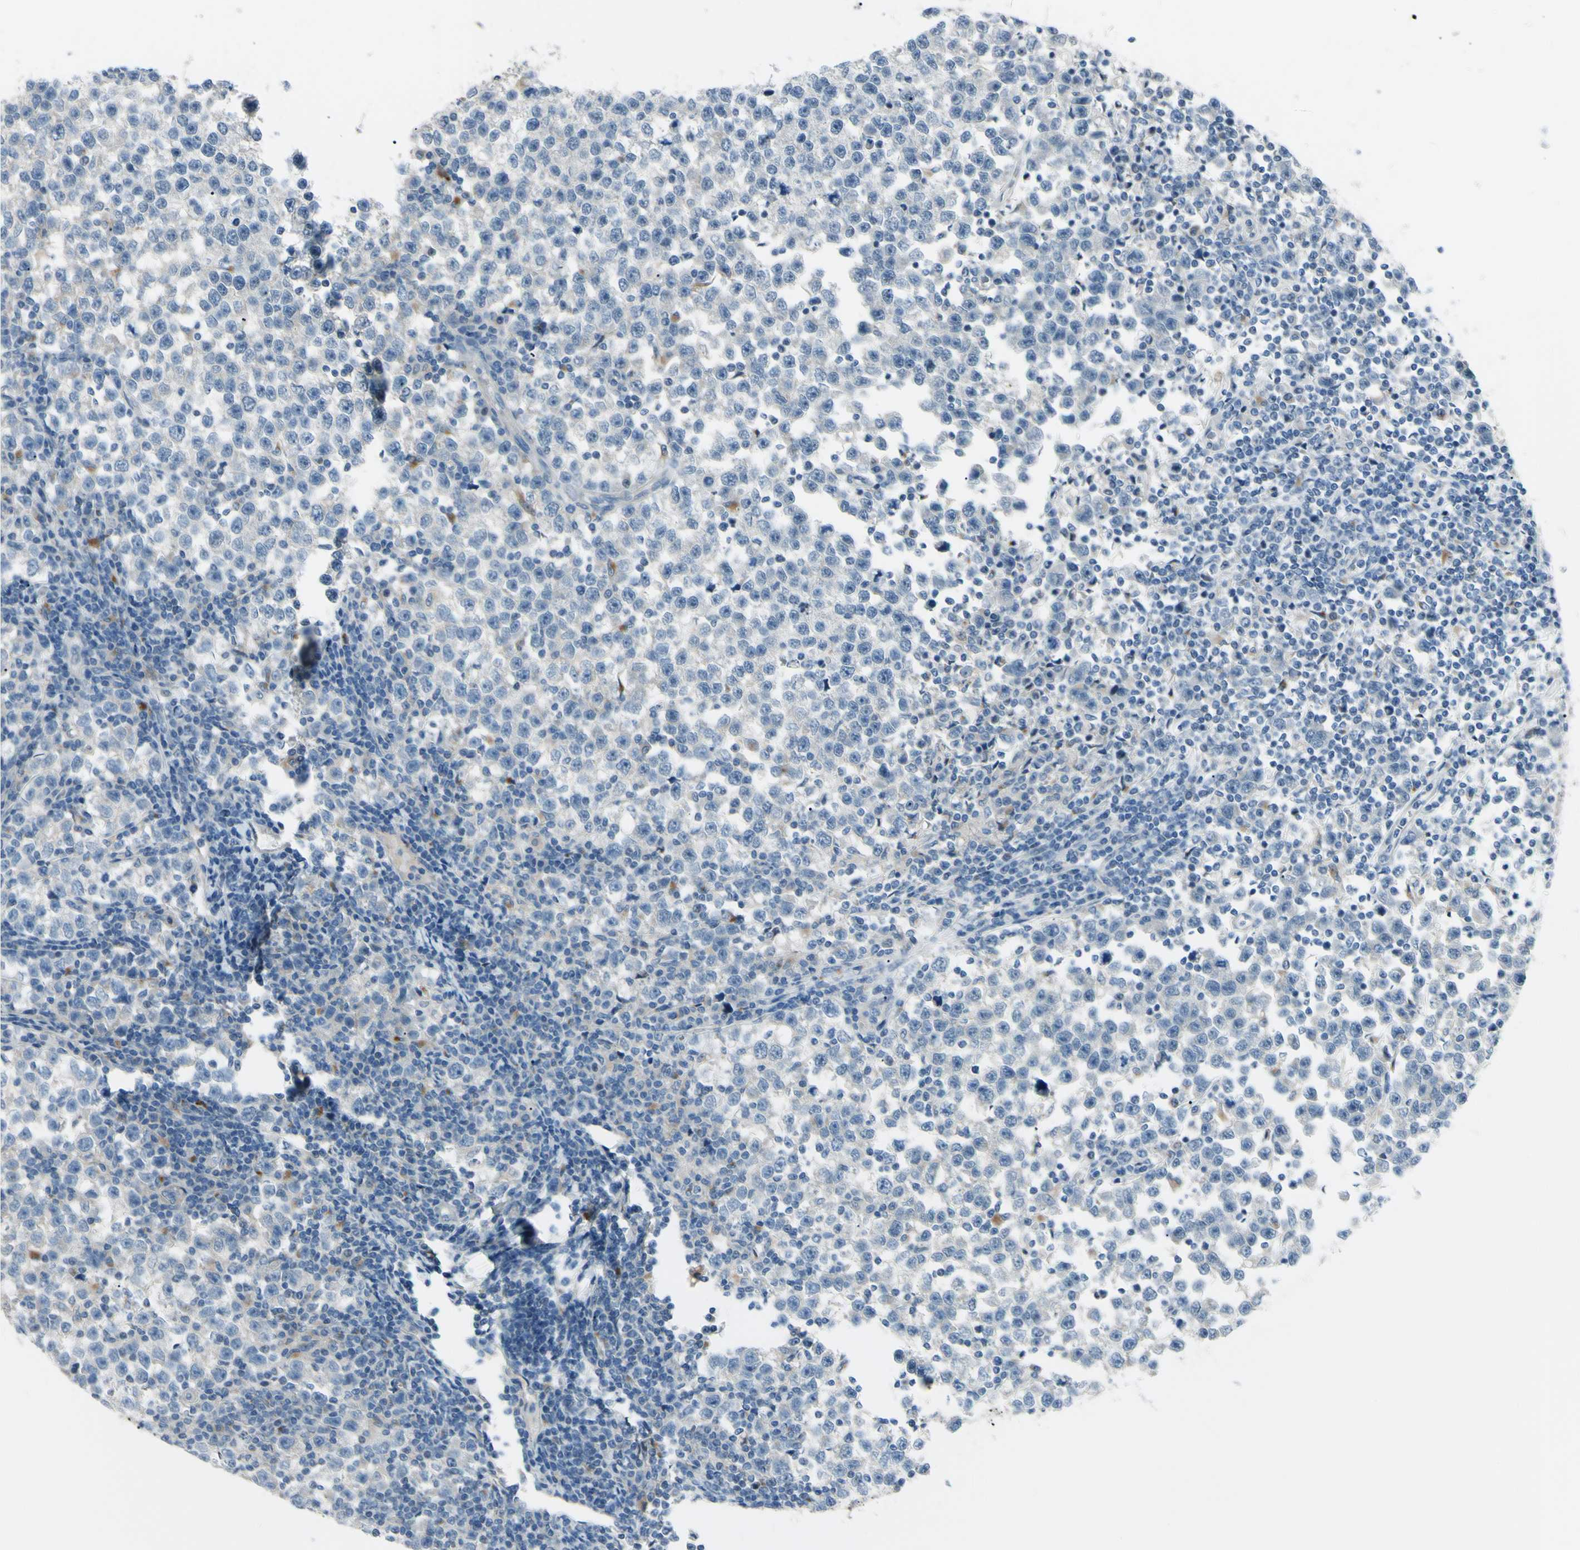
{"staining": {"intensity": "negative", "quantity": "none", "location": "none"}, "tissue": "testis cancer", "cell_type": "Tumor cells", "image_type": "cancer", "snomed": [{"axis": "morphology", "description": "Seminoma, NOS"}, {"axis": "topography", "description": "Testis"}], "caption": "Tumor cells show no significant protein expression in testis seminoma. (Stains: DAB (3,3'-diaminobenzidine) immunohistochemistry (IHC) with hematoxylin counter stain, Microscopy: brightfield microscopy at high magnification).", "gene": "LMTK2", "patient": {"sex": "male", "age": 43}}